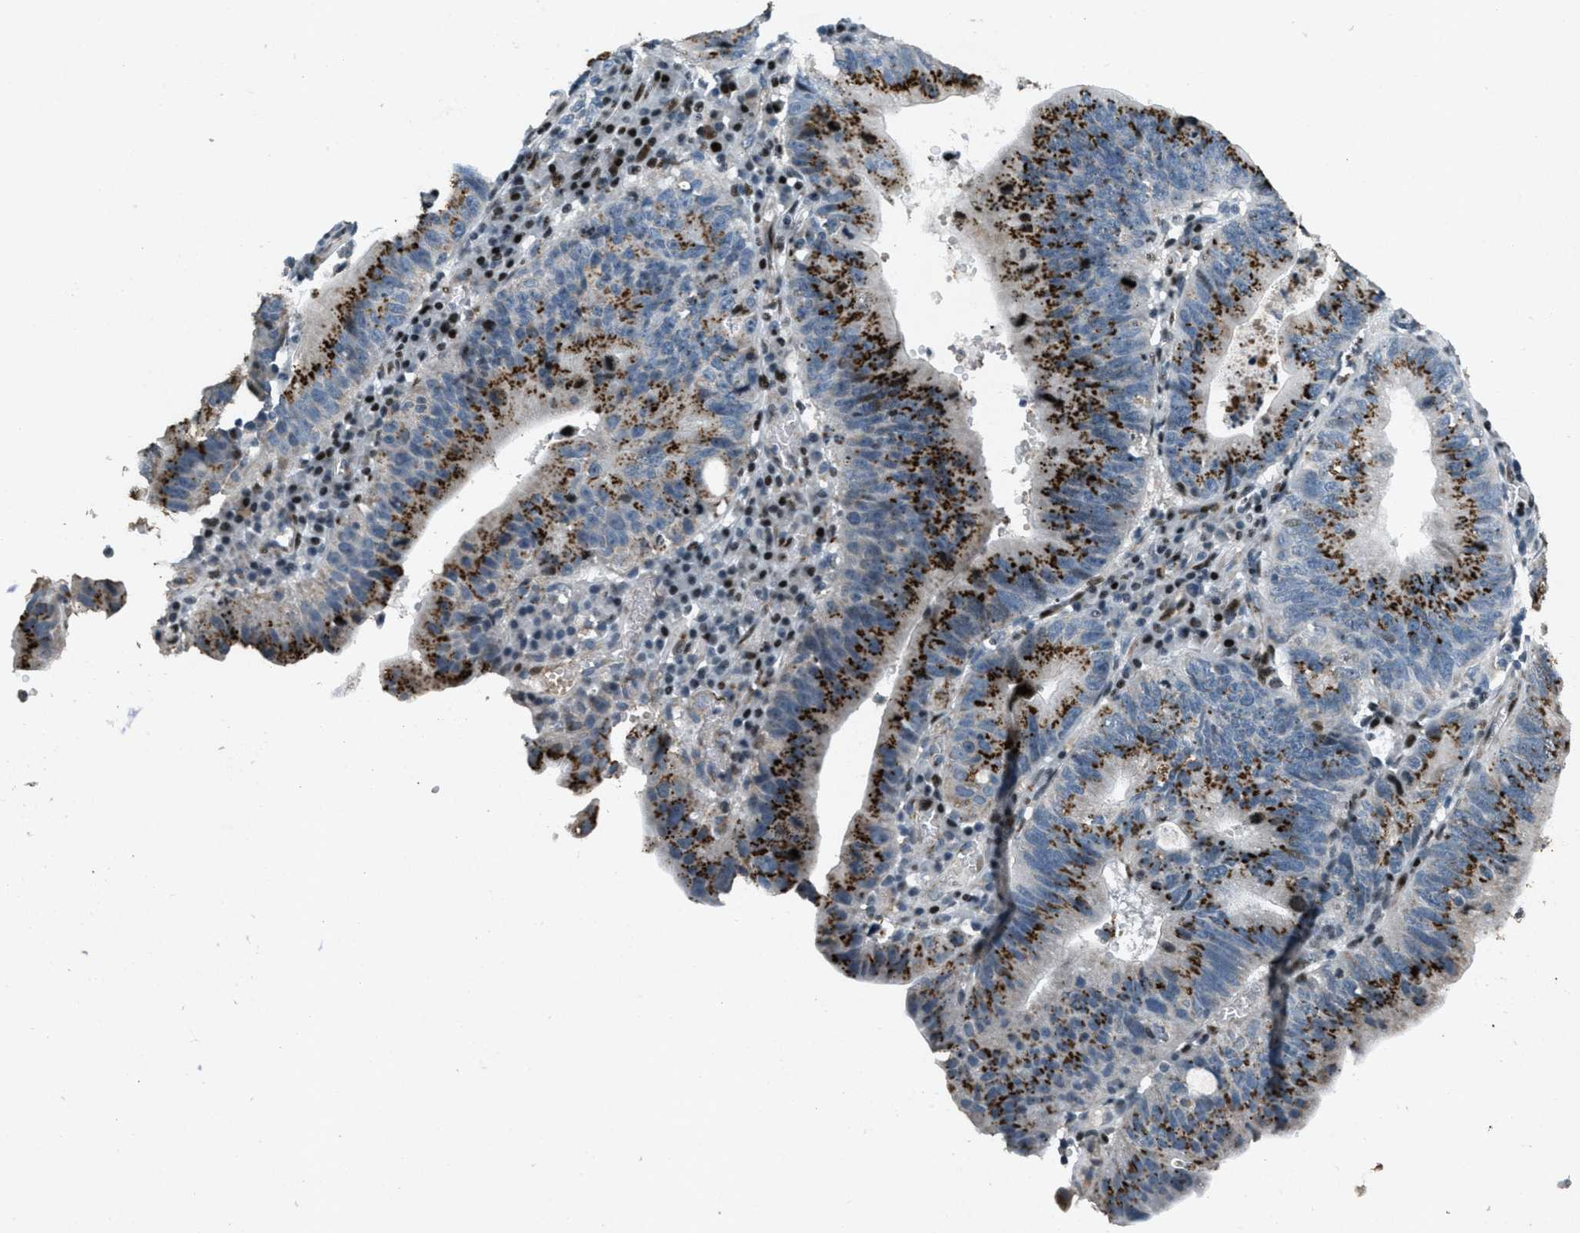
{"staining": {"intensity": "strong", "quantity": ">75%", "location": "cytoplasmic/membranous"}, "tissue": "stomach cancer", "cell_type": "Tumor cells", "image_type": "cancer", "snomed": [{"axis": "morphology", "description": "Adenocarcinoma, NOS"}, {"axis": "topography", "description": "Stomach"}], "caption": "Protein expression analysis of human stomach cancer reveals strong cytoplasmic/membranous positivity in approximately >75% of tumor cells. (IHC, brightfield microscopy, high magnification).", "gene": "GPC6", "patient": {"sex": "male", "age": 59}}